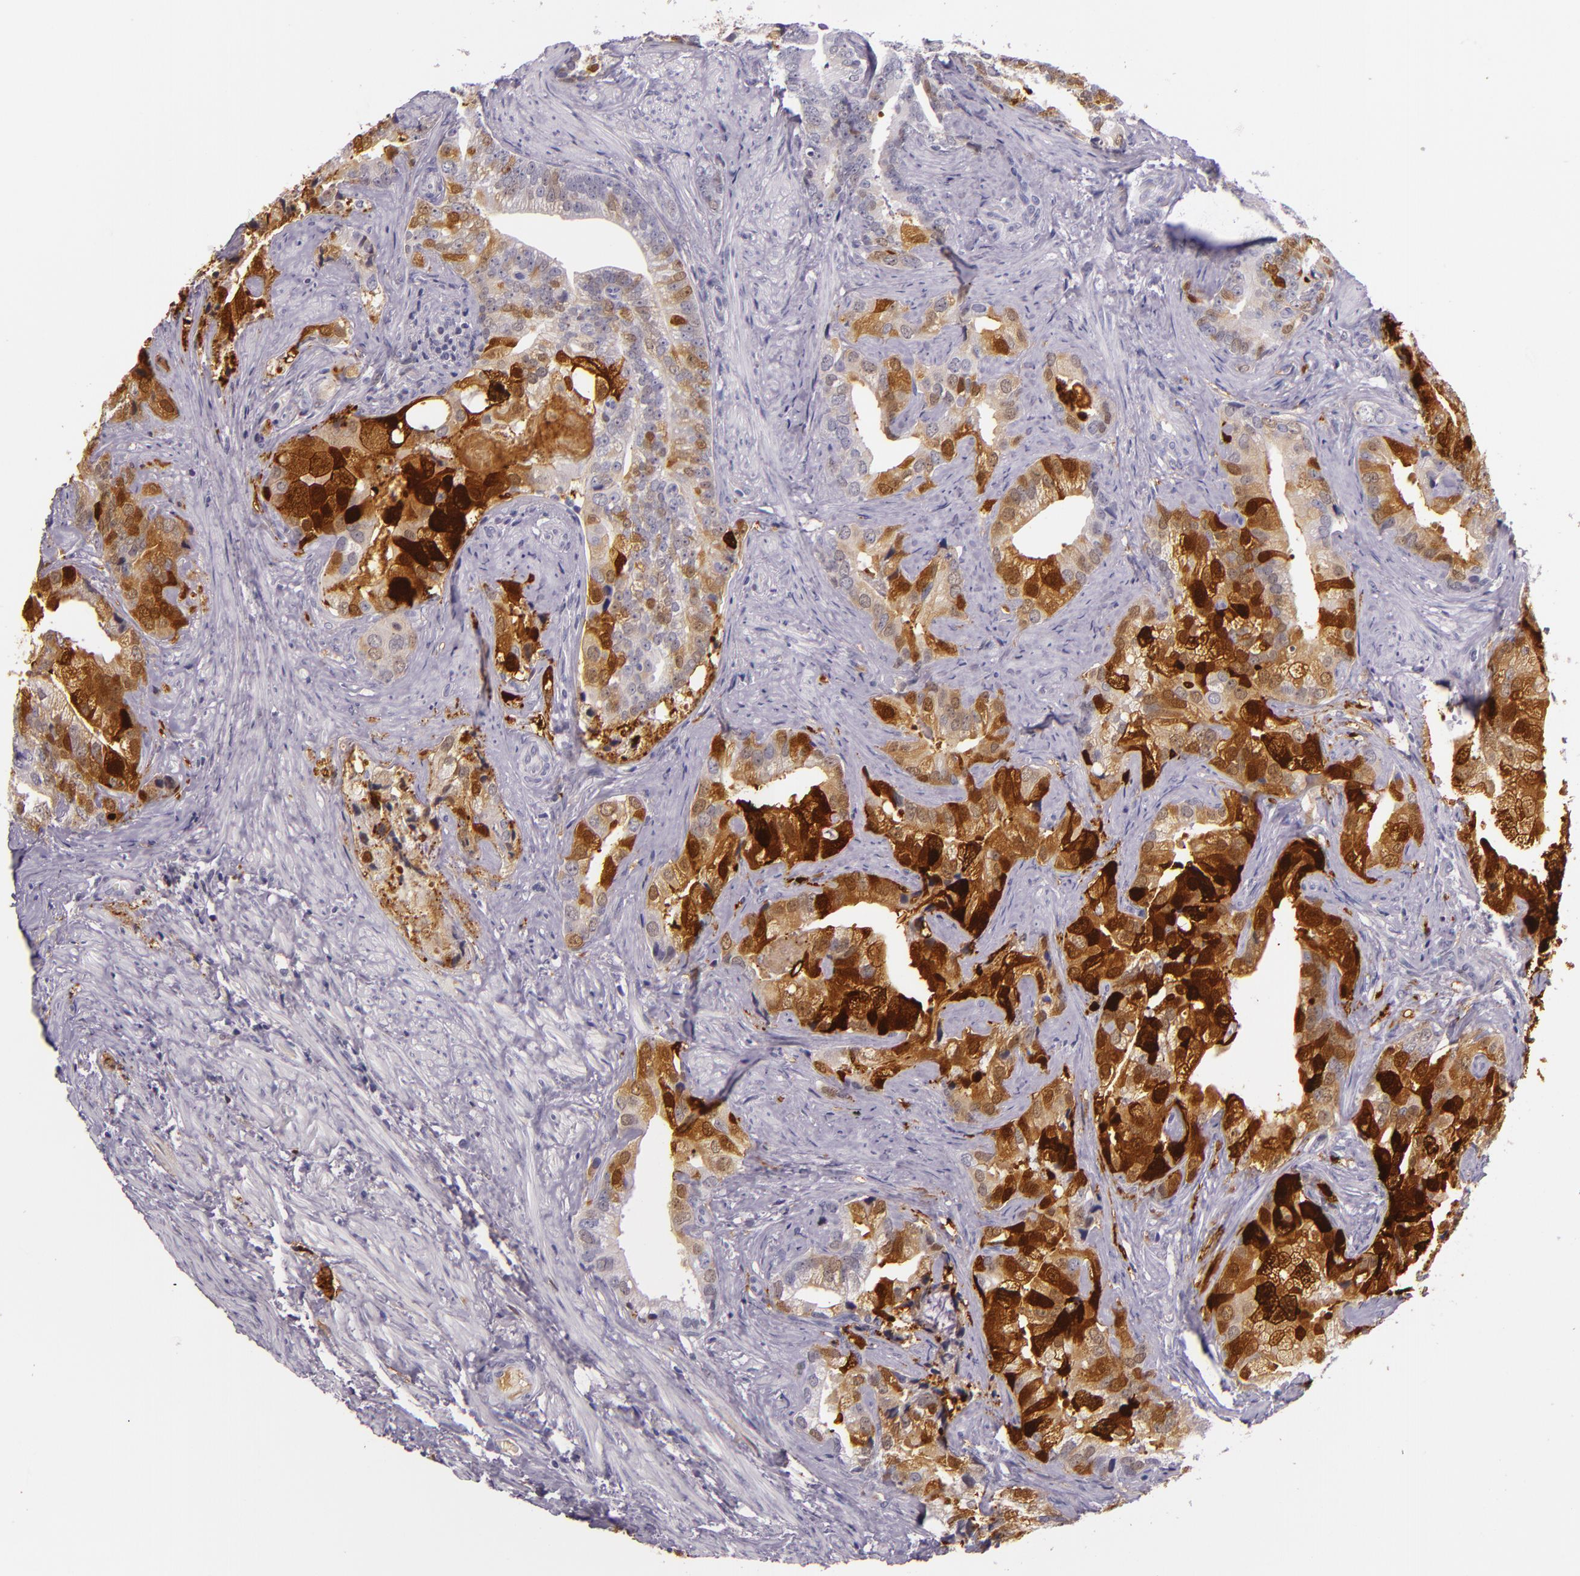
{"staining": {"intensity": "strong", "quantity": "<25%", "location": "cytoplasmic/membranous,nuclear"}, "tissue": "prostate cancer", "cell_type": "Tumor cells", "image_type": "cancer", "snomed": [{"axis": "morphology", "description": "Adenocarcinoma, Low grade"}, {"axis": "topography", "description": "Prostate"}], "caption": "Protein expression analysis of prostate cancer exhibits strong cytoplasmic/membranous and nuclear positivity in about <25% of tumor cells. The staining was performed using DAB, with brown indicating positive protein expression. Nuclei are stained blue with hematoxylin.", "gene": "MT1A", "patient": {"sex": "male", "age": 71}}